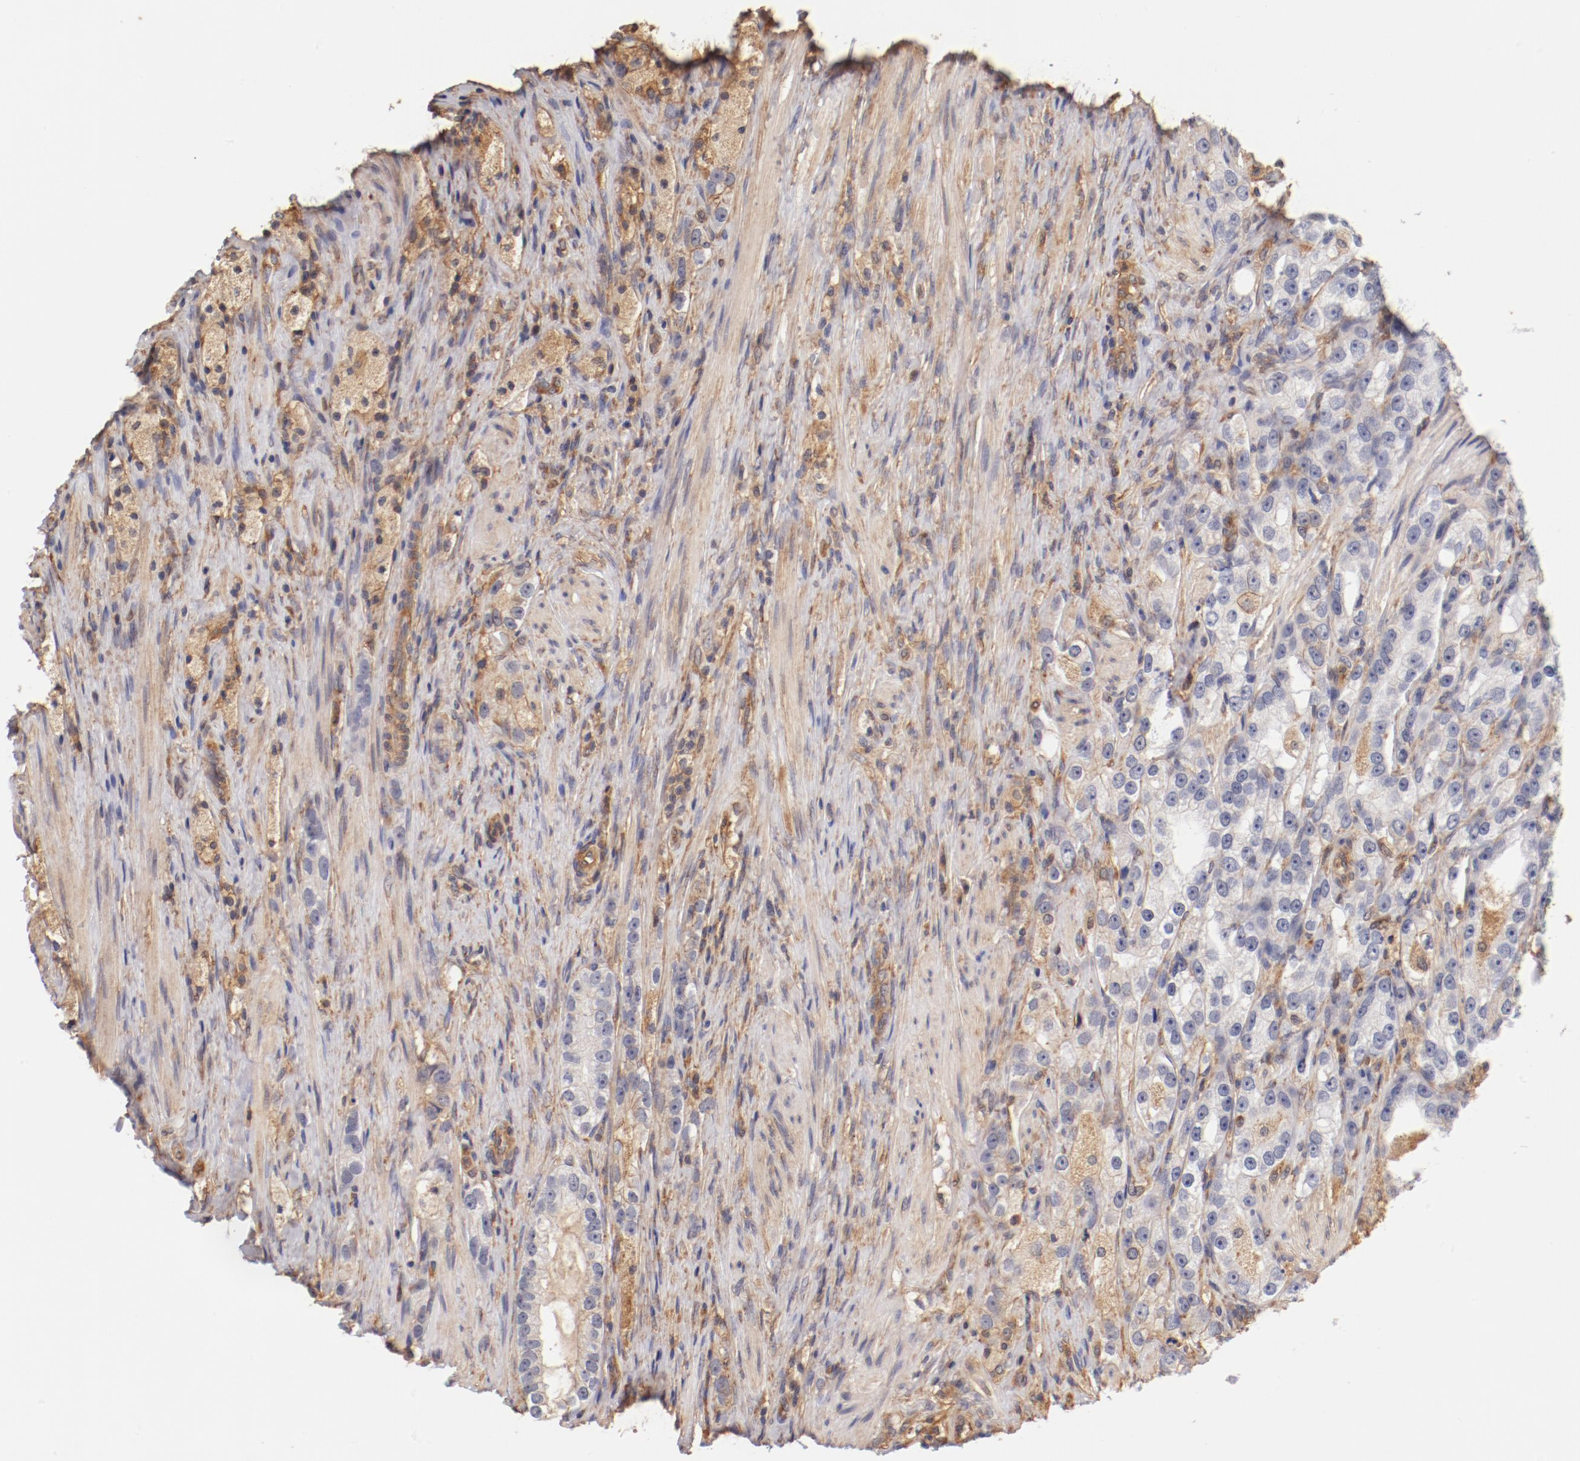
{"staining": {"intensity": "weak", "quantity": "25%-75%", "location": "cytoplasmic/membranous"}, "tissue": "prostate cancer", "cell_type": "Tumor cells", "image_type": "cancer", "snomed": [{"axis": "morphology", "description": "Adenocarcinoma, High grade"}, {"axis": "topography", "description": "Prostate"}], "caption": "IHC image of neoplastic tissue: human prostate cancer stained using immunohistochemistry demonstrates low levels of weak protein expression localized specifically in the cytoplasmic/membranous of tumor cells, appearing as a cytoplasmic/membranous brown color.", "gene": "FCMR", "patient": {"sex": "male", "age": 63}}